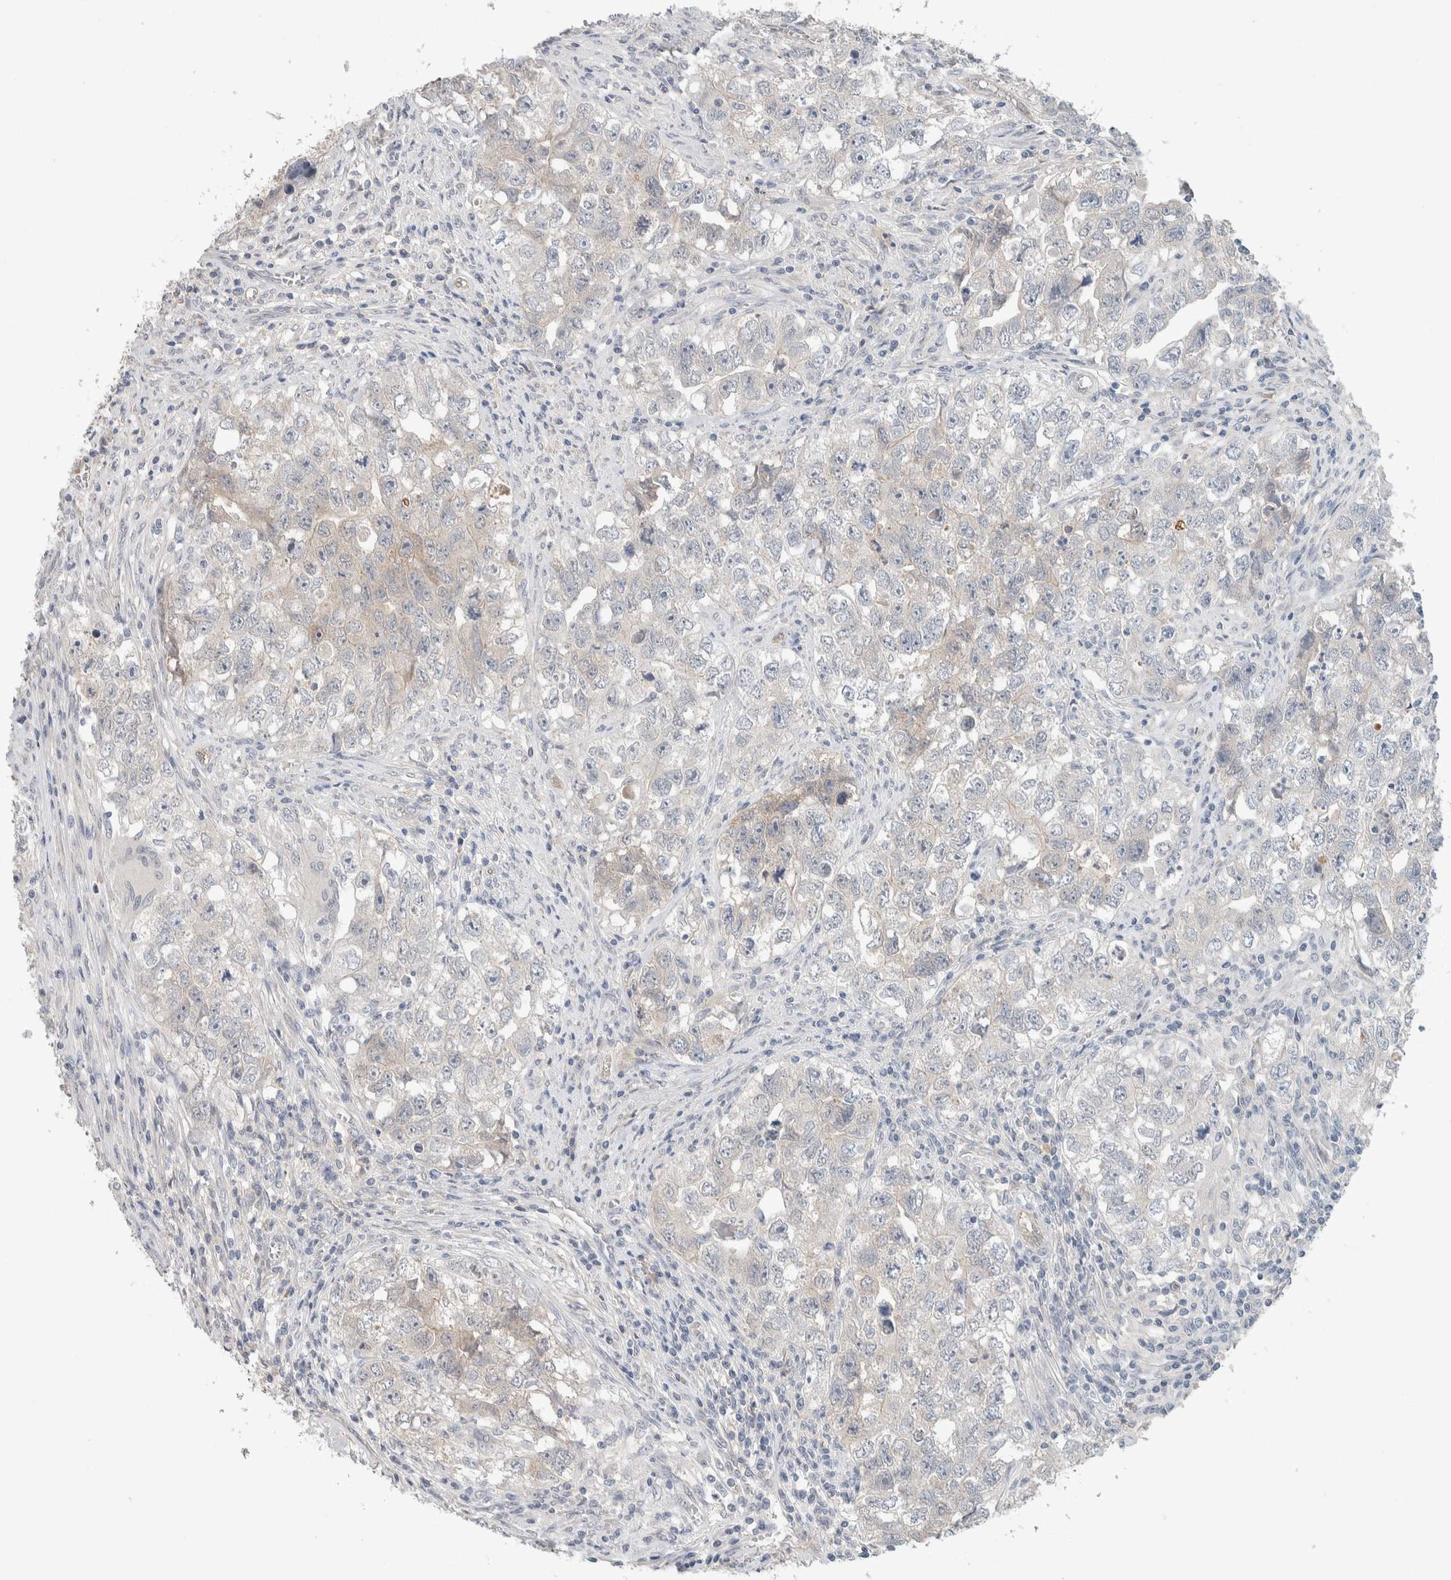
{"staining": {"intensity": "weak", "quantity": "<25%", "location": "cytoplasmic/membranous"}, "tissue": "testis cancer", "cell_type": "Tumor cells", "image_type": "cancer", "snomed": [{"axis": "morphology", "description": "Seminoma, NOS"}, {"axis": "morphology", "description": "Carcinoma, Embryonal, NOS"}, {"axis": "topography", "description": "Testis"}], "caption": "Immunohistochemistry (IHC) image of testis cancer stained for a protein (brown), which exhibits no staining in tumor cells.", "gene": "DEPTOR", "patient": {"sex": "male", "age": 43}}